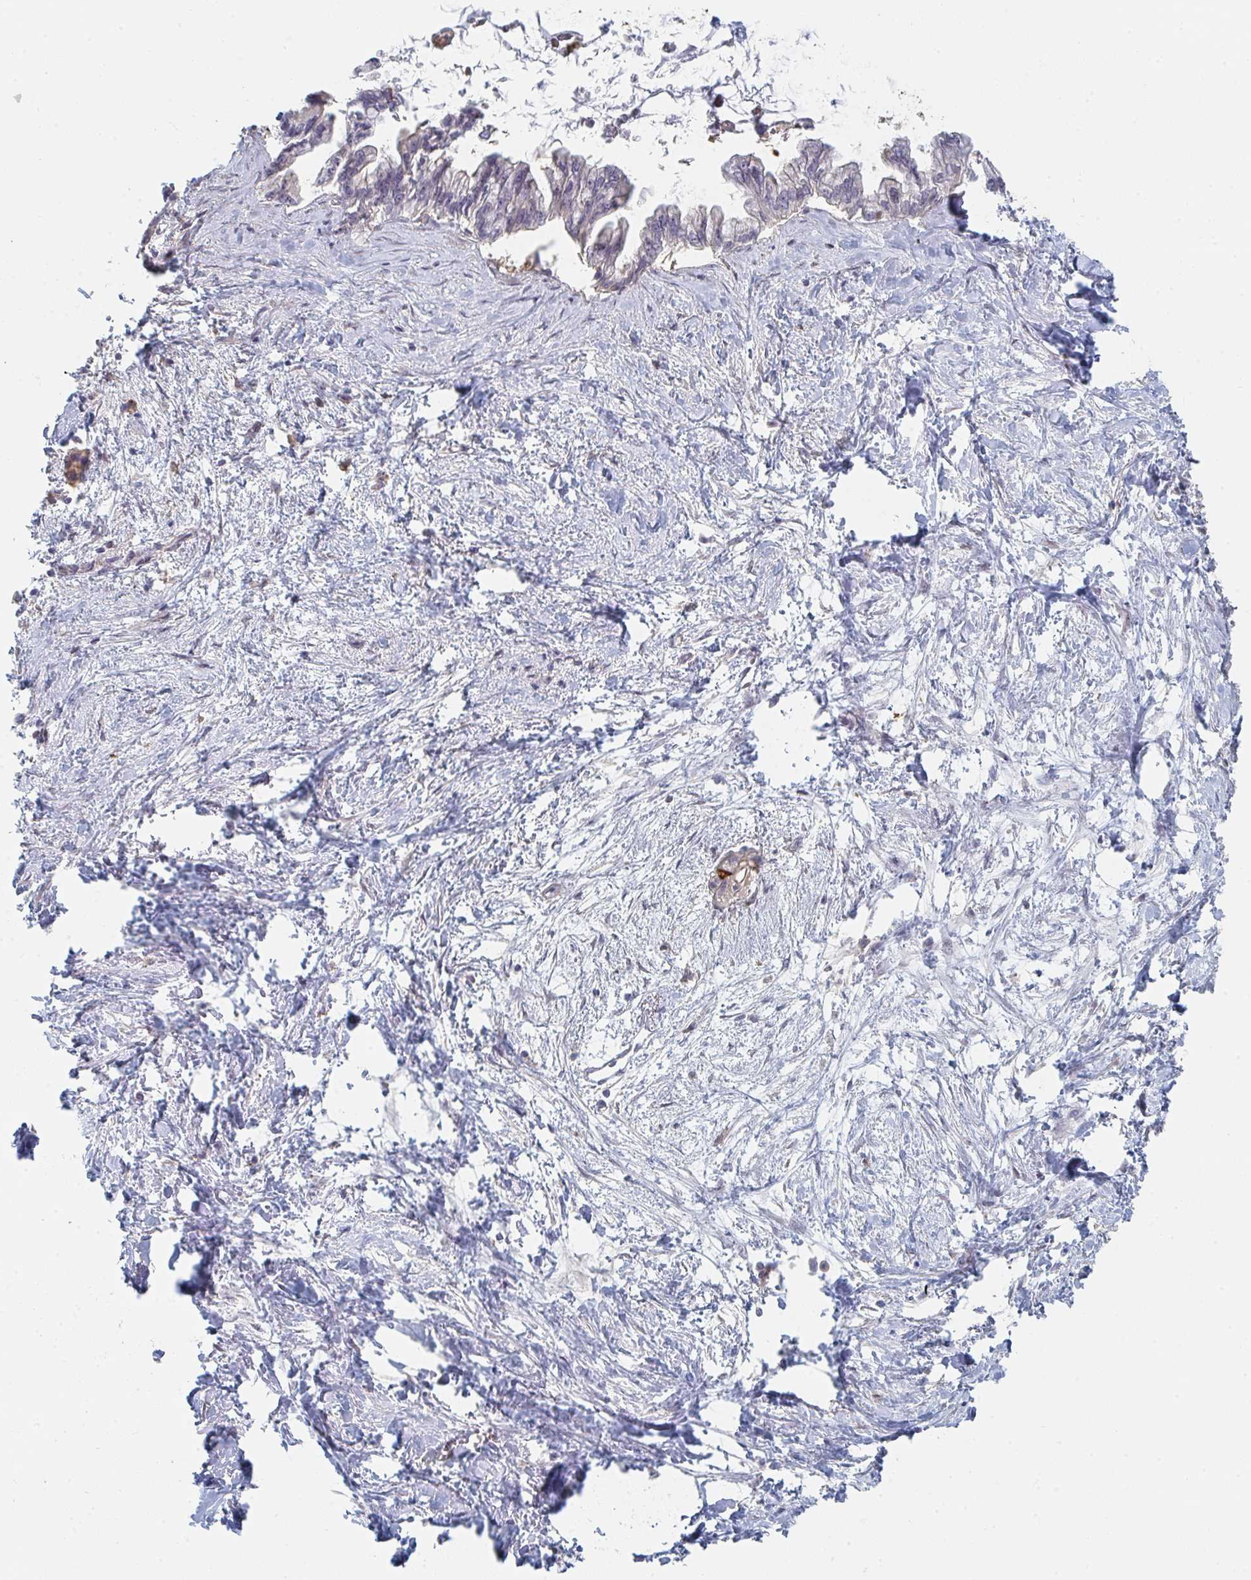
{"staining": {"intensity": "negative", "quantity": "none", "location": "none"}, "tissue": "pancreatic cancer", "cell_type": "Tumor cells", "image_type": "cancer", "snomed": [{"axis": "morphology", "description": "Adenocarcinoma, NOS"}, {"axis": "topography", "description": "Pancreas"}], "caption": "IHC image of human pancreatic adenocarcinoma stained for a protein (brown), which shows no staining in tumor cells.", "gene": "PTEN", "patient": {"sex": "male", "age": 61}}